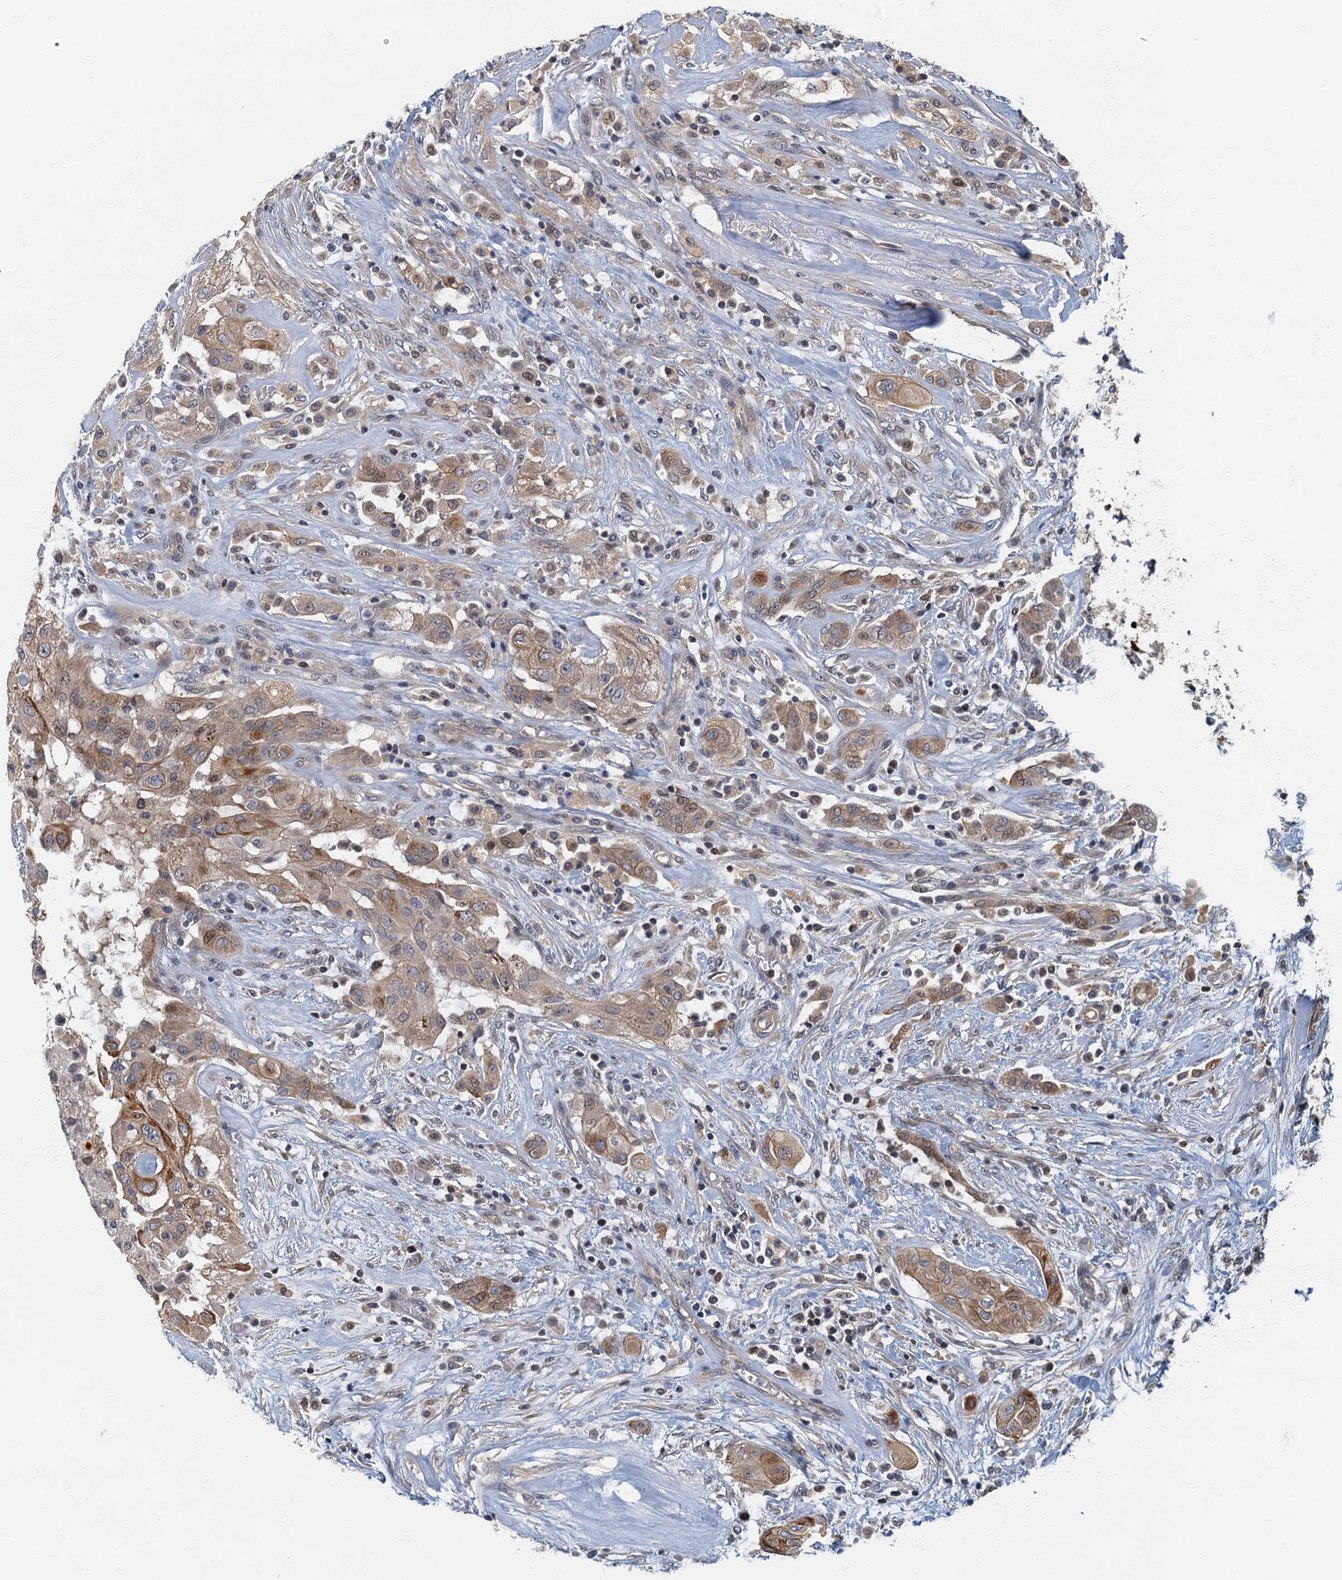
{"staining": {"intensity": "weak", "quantity": ">75%", "location": "cytoplasmic/membranous"}, "tissue": "thyroid cancer", "cell_type": "Tumor cells", "image_type": "cancer", "snomed": [{"axis": "morphology", "description": "Papillary adenocarcinoma, NOS"}, {"axis": "topography", "description": "Thyroid gland"}], "caption": "Immunohistochemistry (IHC) (DAB (3,3'-diaminobenzidine)) staining of human papillary adenocarcinoma (thyroid) exhibits weak cytoplasmic/membranous protein staining in about >75% of tumor cells.", "gene": "CKAP2L", "patient": {"sex": "female", "age": 59}}